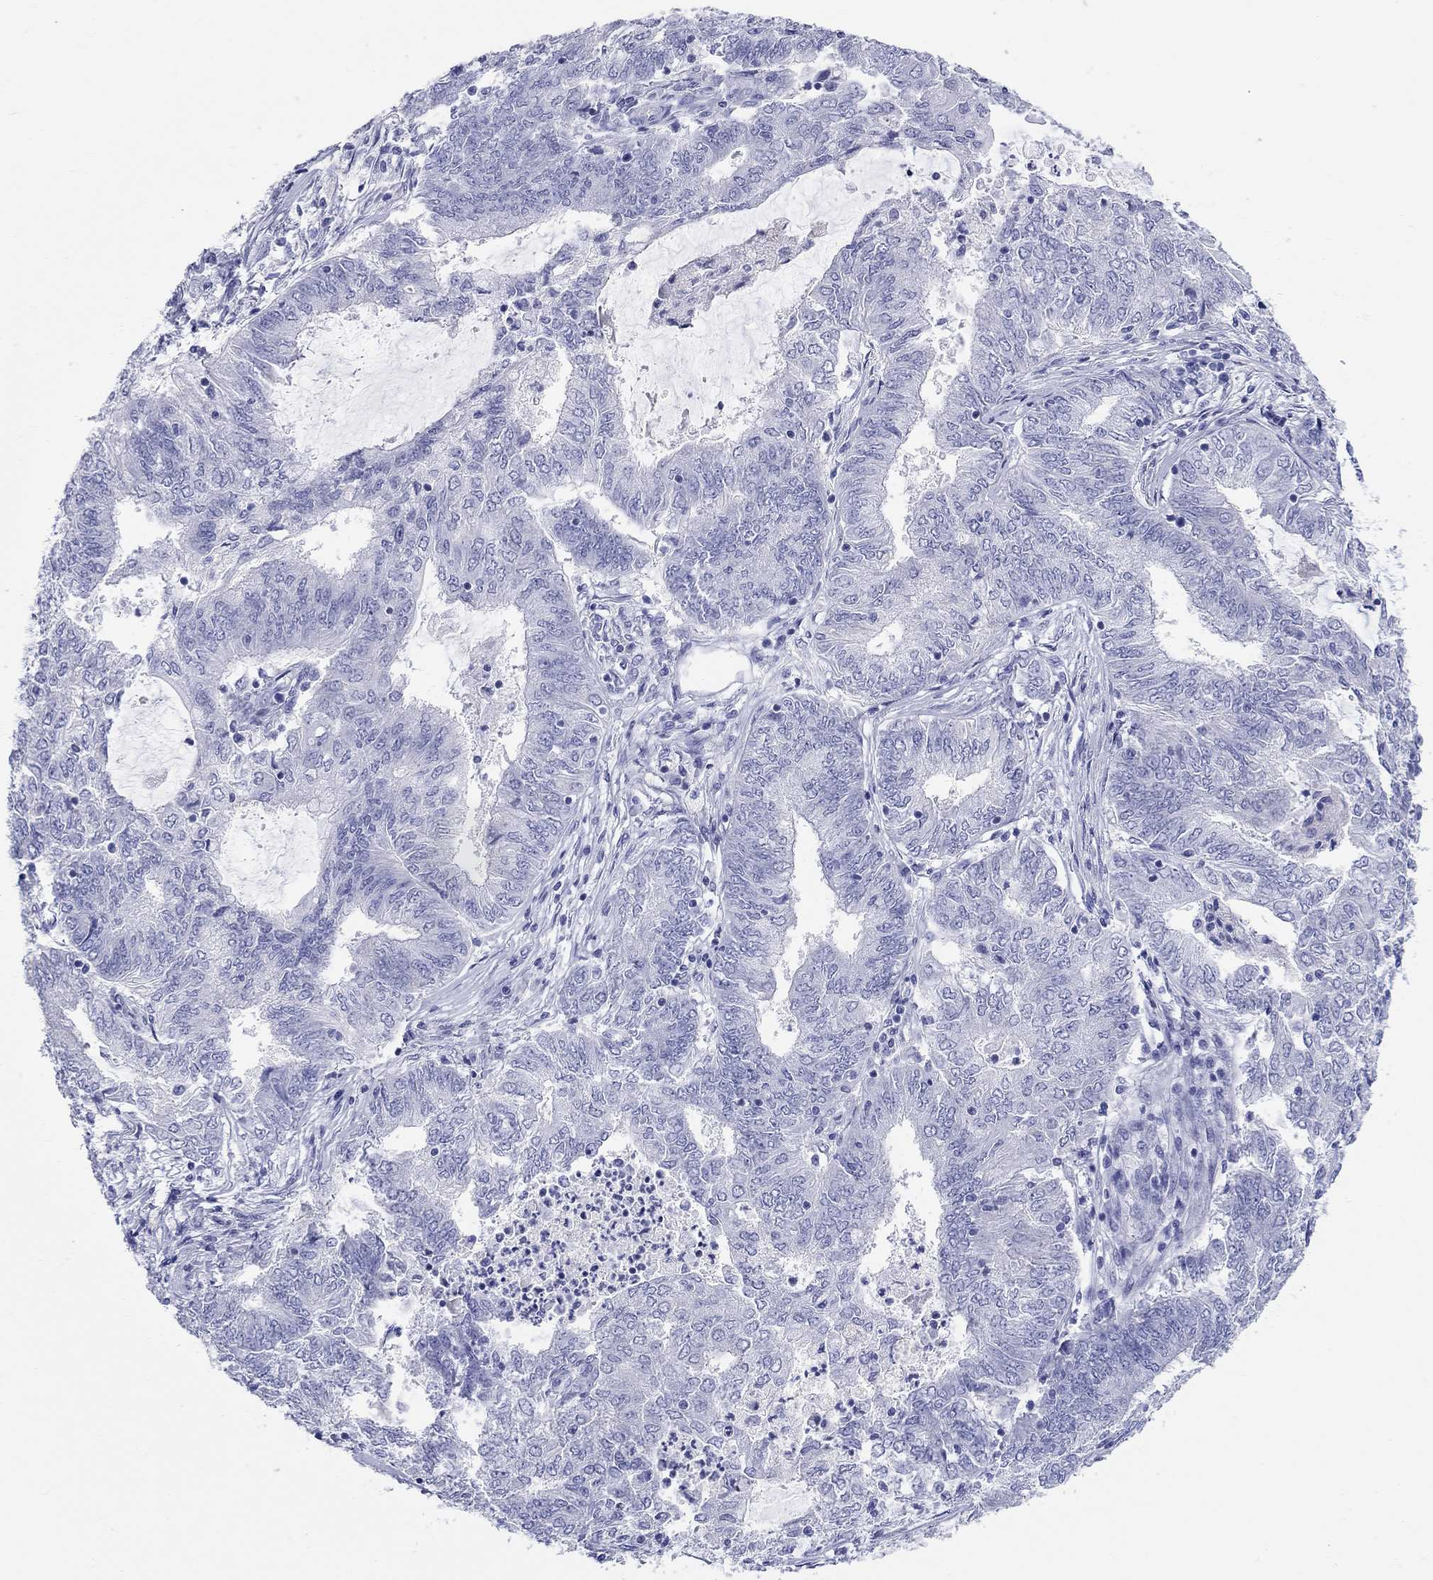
{"staining": {"intensity": "negative", "quantity": "none", "location": "none"}, "tissue": "endometrial cancer", "cell_type": "Tumor cells", "image_type": "cancer", "snomed": [{"axis": "morphology", "description": "Adenocarcinoma, NOS"}, {"axis": "topography", "description": "Endometrium"}], "caption": "This is an IHC micrograph of human endometrial cancer. There is no staining in tumor cells.", "gene": "LAMP5", "patient": {"sex": "female", "age": 62}}